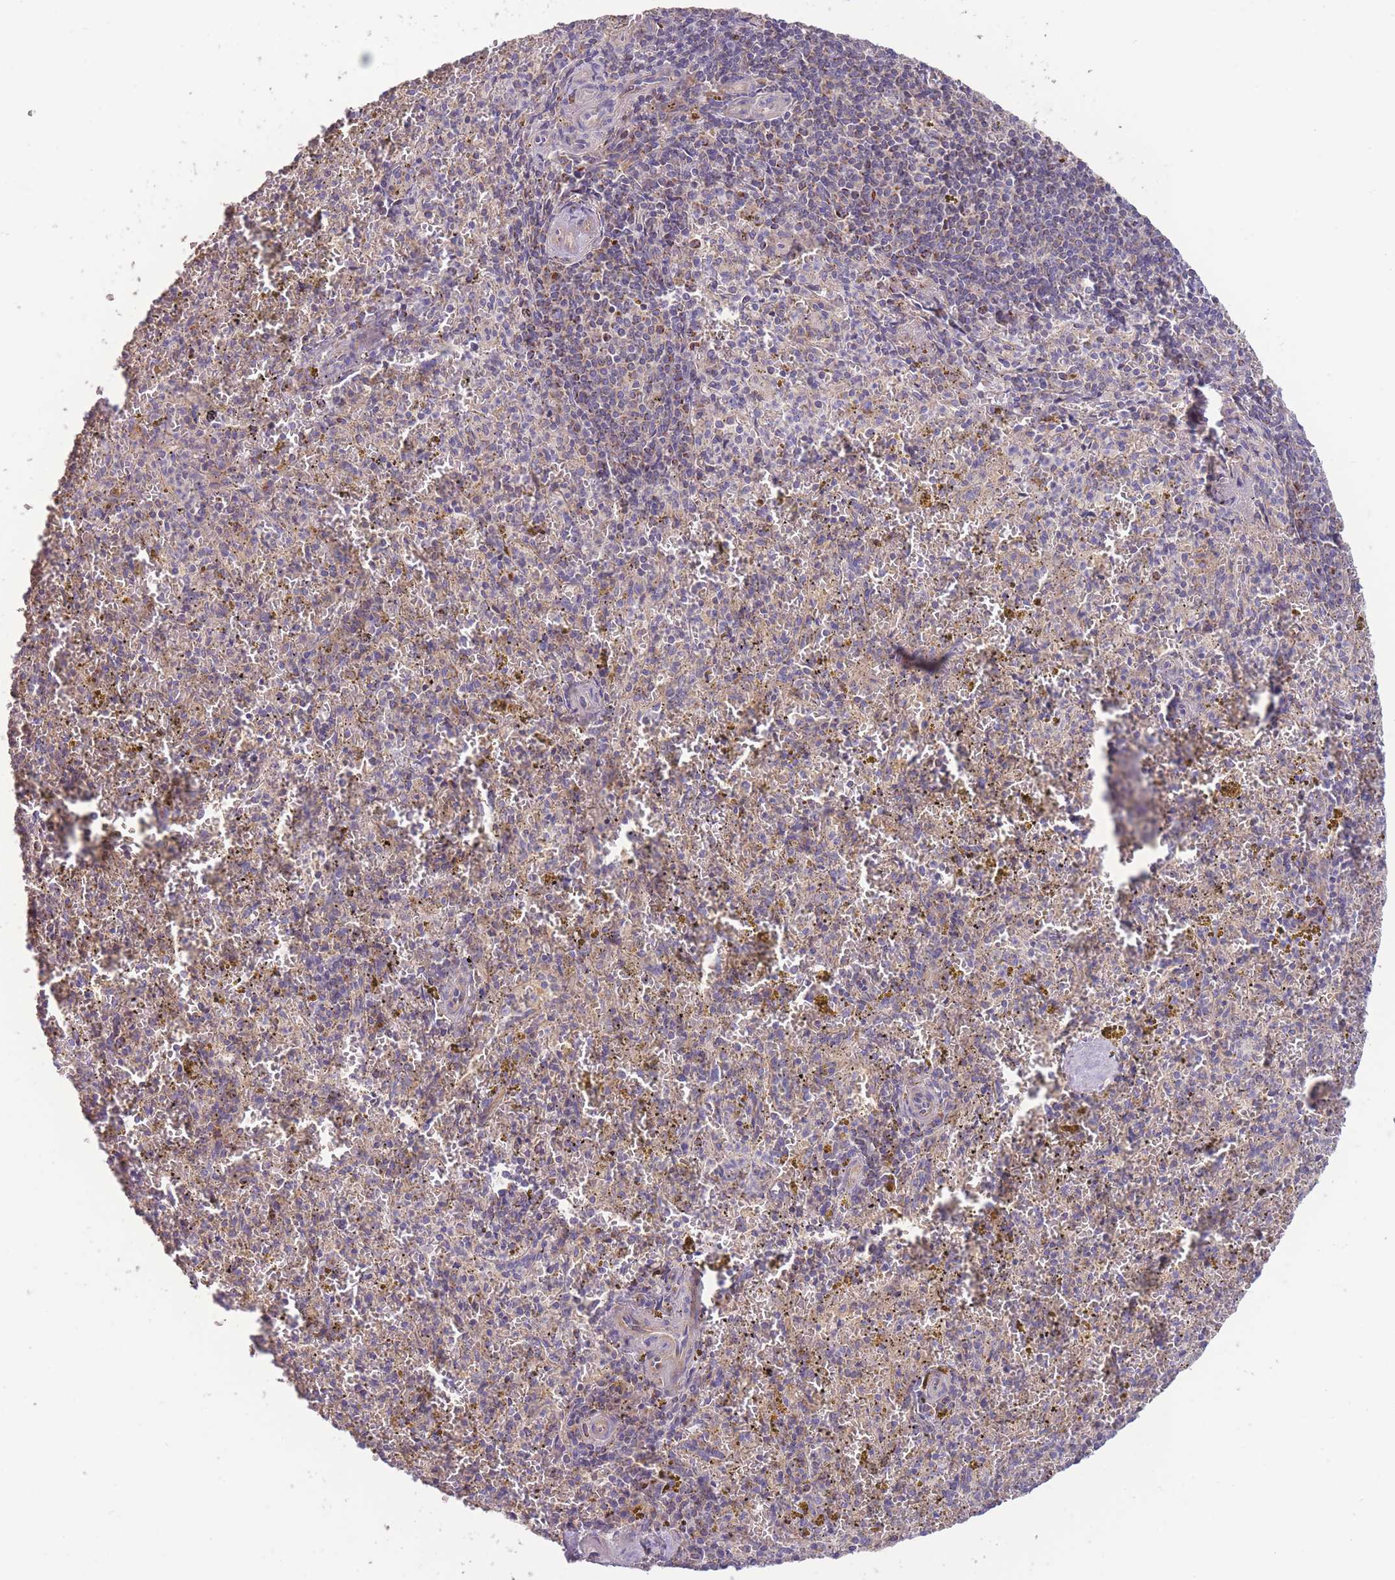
{"staining": {"intensity": "negative", "quantity": "none", "location": "none"}, "tissue": "spleen", "cell_type": "Cells in red pulp", "image_type": "normal", "snomed": [{"axis": "morphology", "description": "Normal tissue, NOS"}, {"axis": "topography", "description": "Spleen"}], "caption": "This micrograph is of normal spleen stained with IHC to label a protein in brown with the nuclei are counter-stained blue. There is no staining in cells in red pulp. (Brightfield microscopy of DAB IHC at high magnification).", "gene": "SLC25A42", "patient": {"sex": "male", "age": 57}}